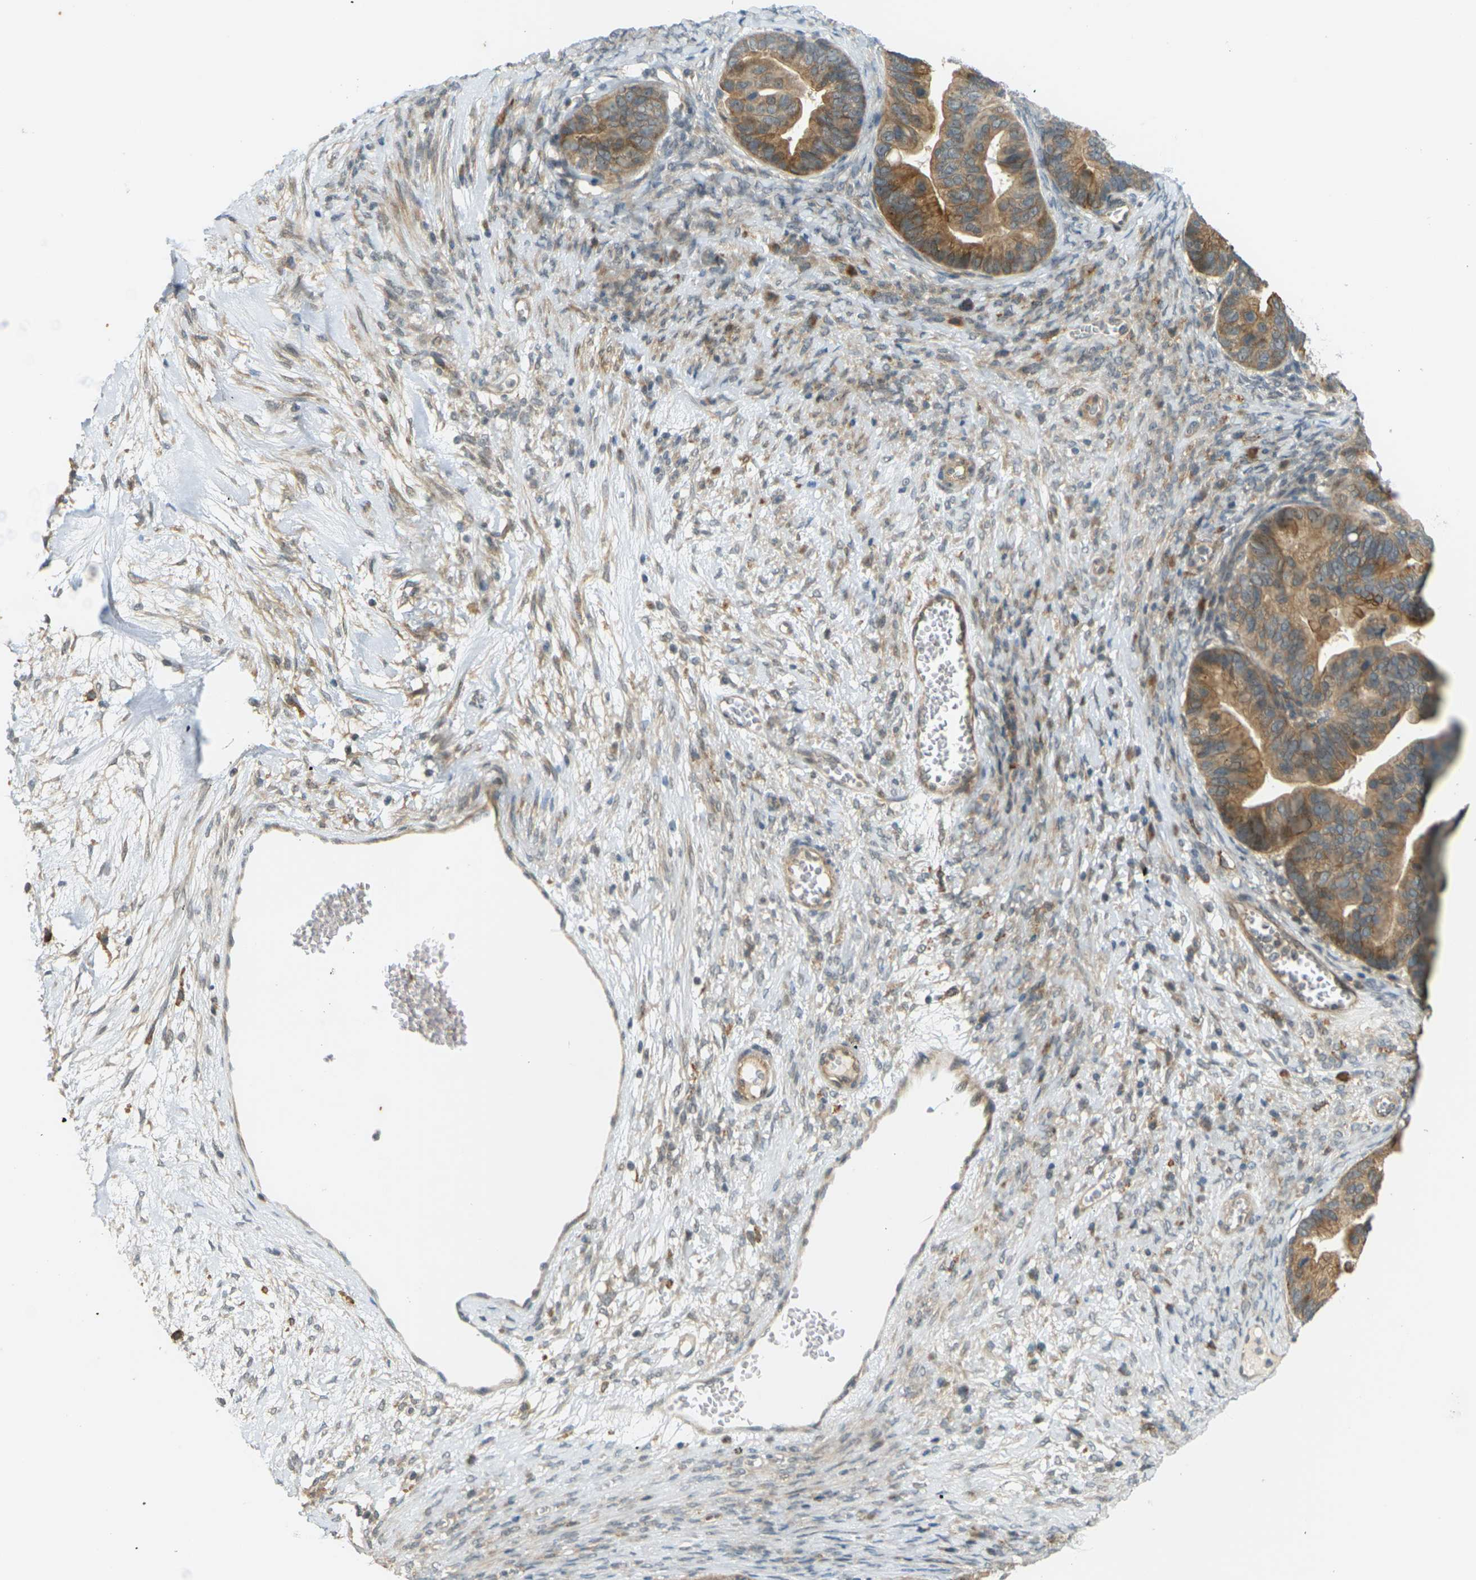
{"staining": {"intensity": "moderate", "quantity": ">75%", "location": "cytoplasmic/membranous"}, "tissue": "ovarian cancer", "cell_type": "Tumor cells", "image_type": "cancer", "snomed": [{"axis": "morphology", "description": "Cystadenocarcinoma, serous, NOS"}, {"axis": "topography", "description": "Ovary"}], "caption": "Immunohistochemical staining of serous cystadenocarcinoma (ovarian) exhibits moderate cytoplasmic/membranous protein staining in about >75% of tumor cells. The staining was performed using DAB, with brown indicating positive protein expression. Nuclei are stained blue with hematoxylin.", "gene": "SOCS6", "patient": {"sex": "female", "age": 56}}